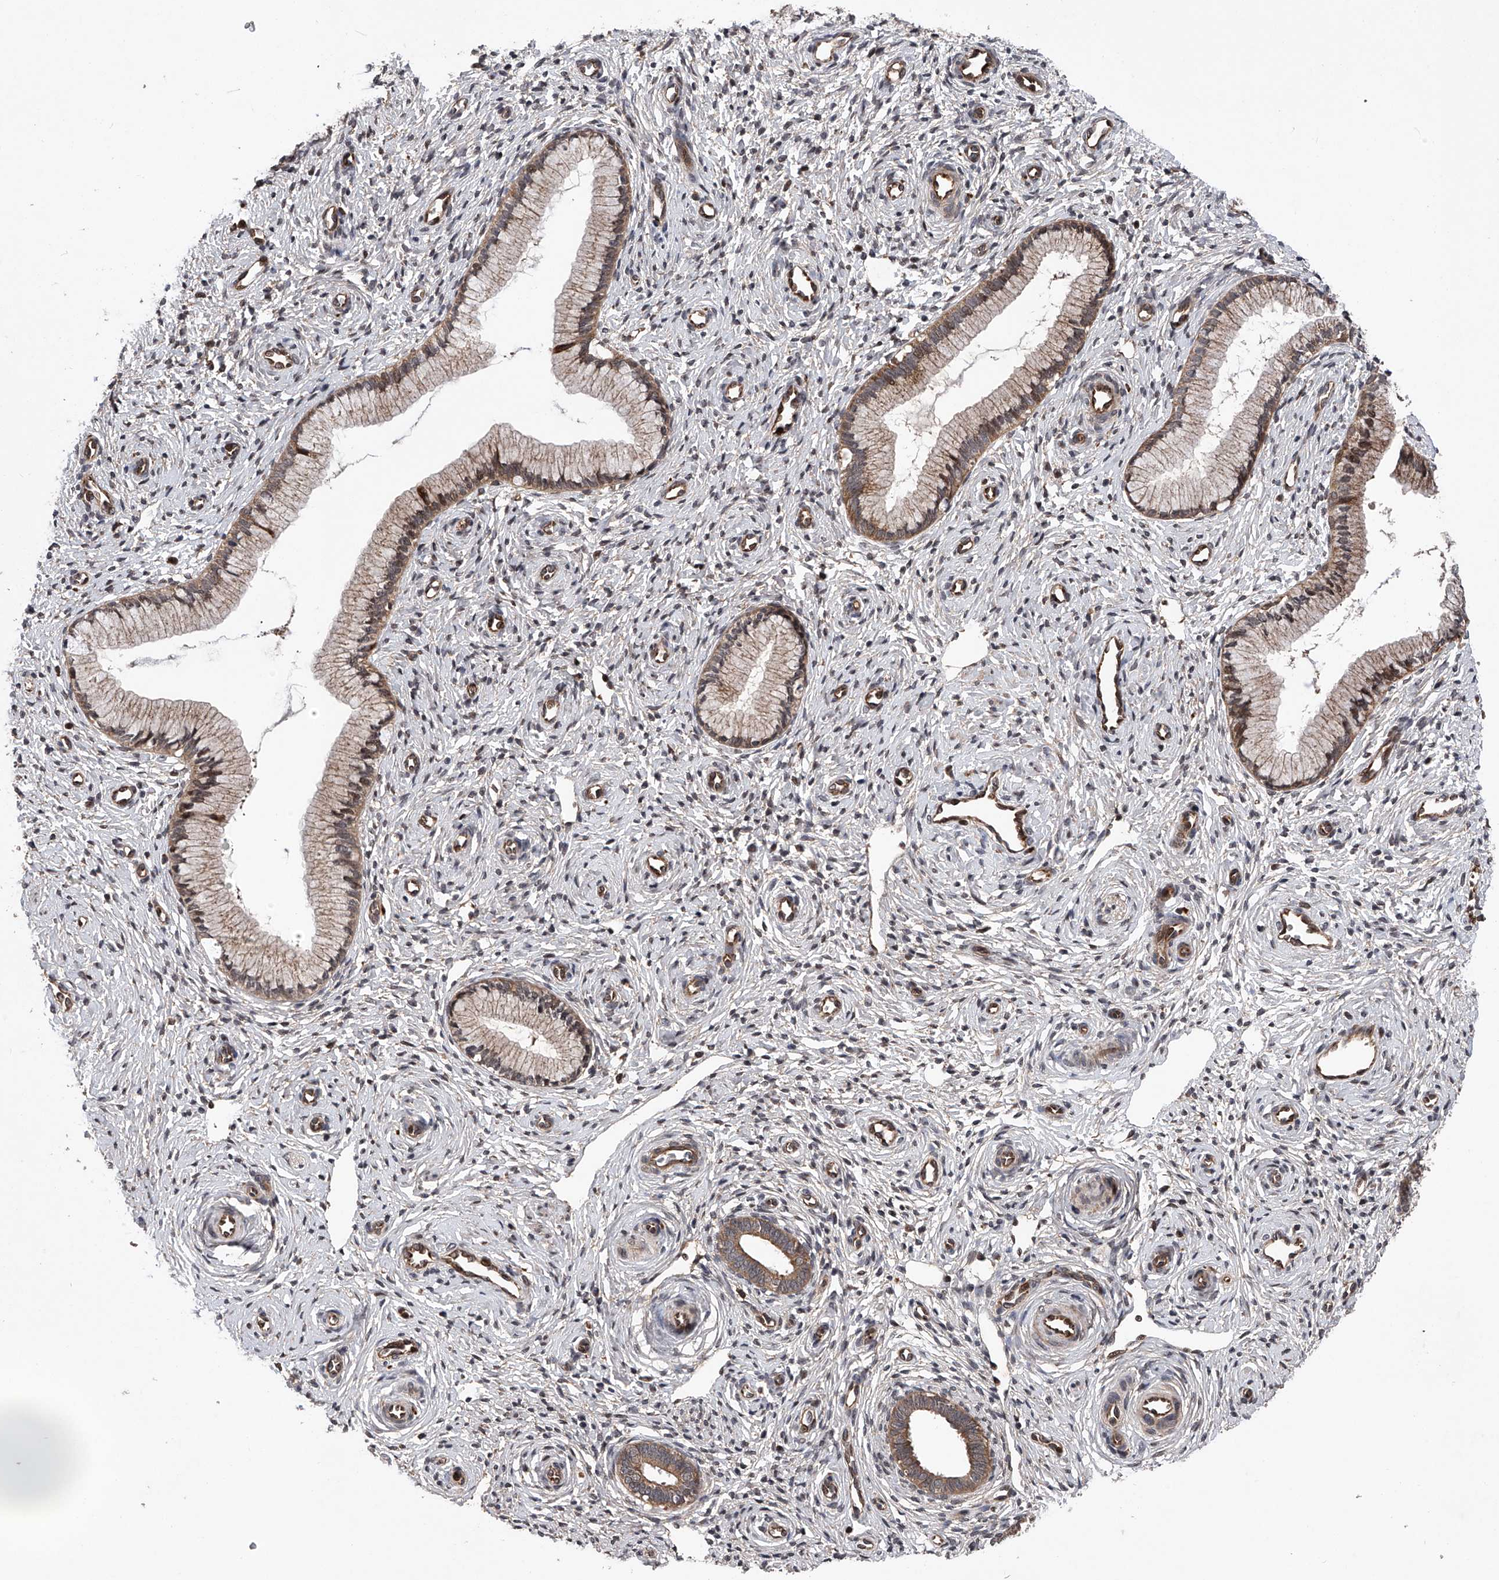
{"staining": {"intensity": "moderate", "quantity": ">75%", "location": "cytoplasmic/membranous,nuclear"}, "tissue": "cervix", "cell_type": "Glandular cells", "image_type": "normal", "snomed": [{"axis": "morphology", "description": "Normal tissue, NOS"}, {"axis": "topography", "description": "Cervix"}], "caption": "Moderate cytoplasmic/membranous,nuclear expression is seen in approximately >75% of glandular cells in normal cervix. (DAB = brown stain, brightfield microscopy at high magnification).", "gene": "MAP3K11", "patient": {"sex": "female", "age": 27}}